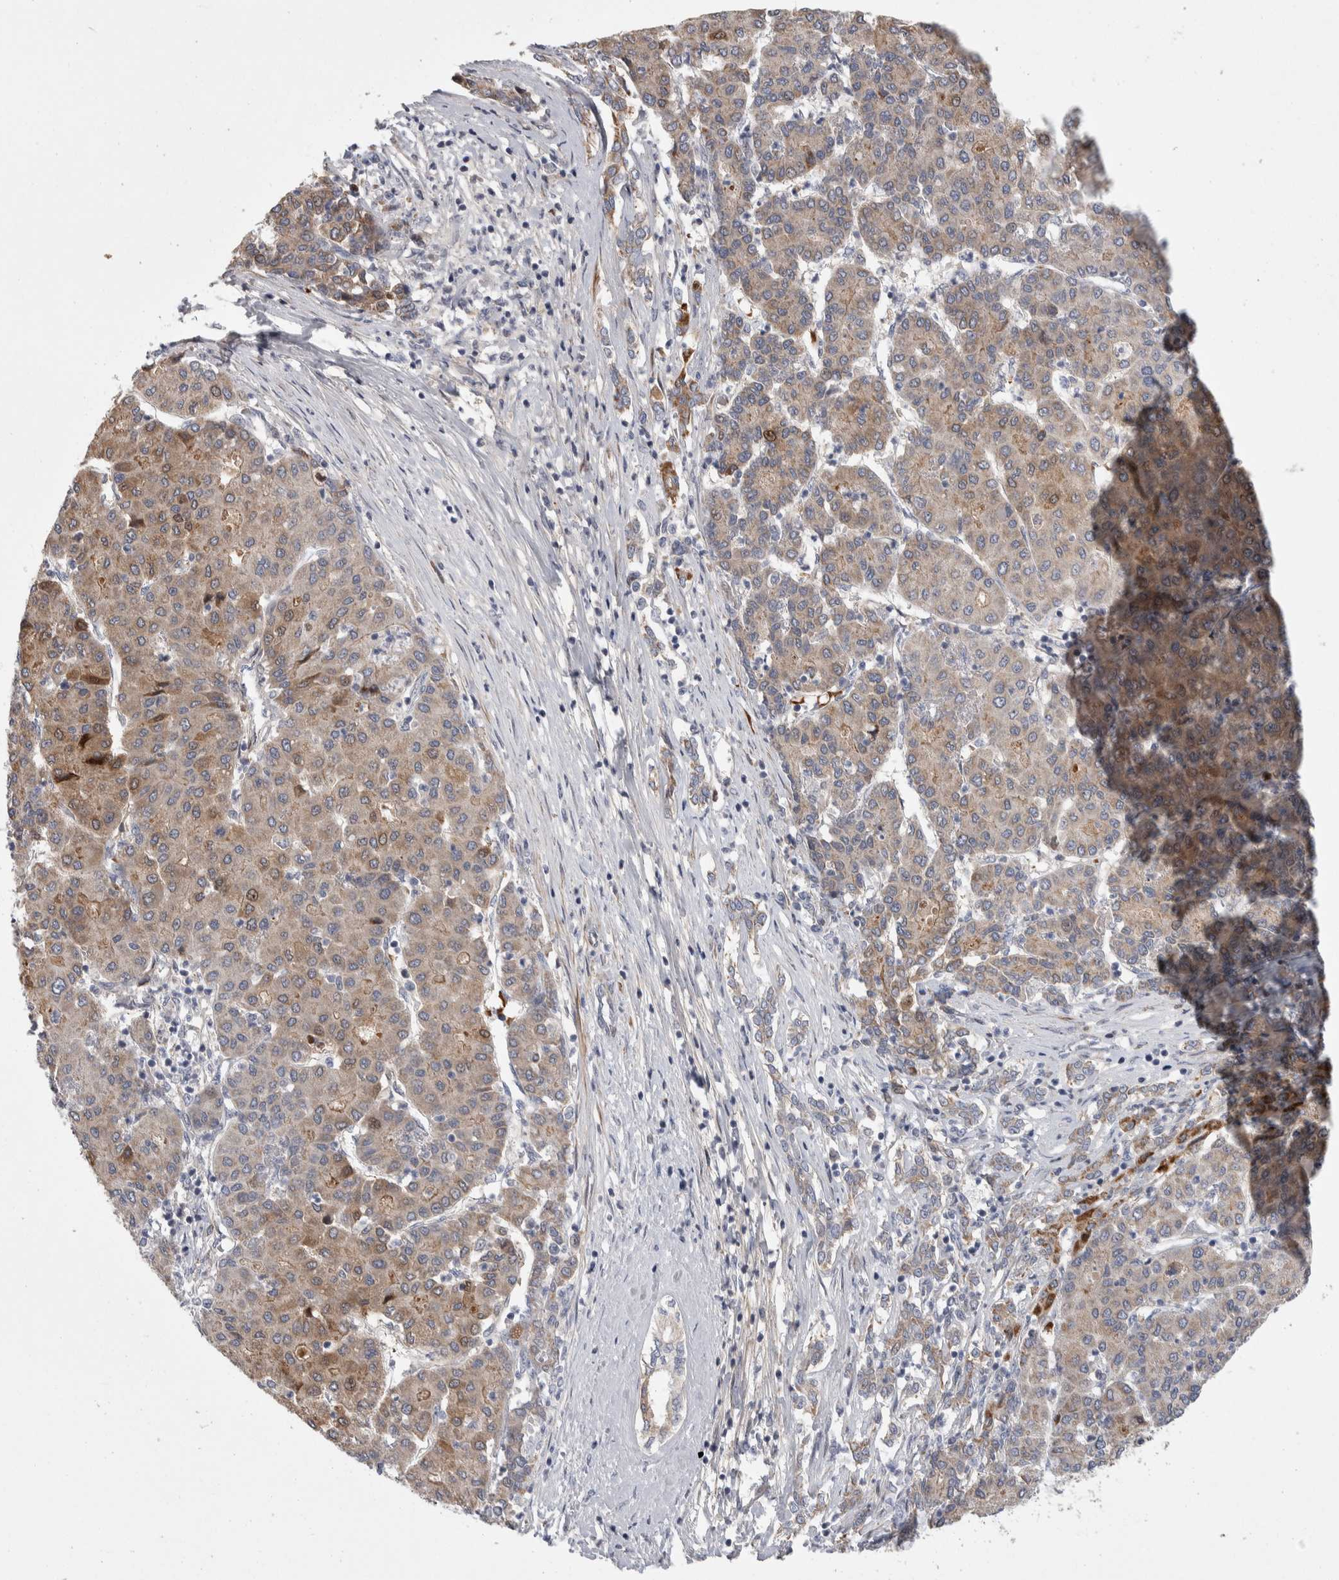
{"staining": {"intensity": "weak", "quantity": ">75%", "location": "cytoplasmic/membranous"}, "tissue": "liver cancer", "cell_type": "Tumor cells", "image_type": "cancer", "snomed": [{"axis": "morphology", "description": "Carcinoma, Hepatocellular, NOS"}, {"axis": "topography", "description": "Liver"}], "caption": "There is low levels of weak cytoplasmic/membranous positivity in tumor cells of hepatocellular carcinoma (liver), as demonstrated by immunohistochemical staining (brown color).", "gene": "PSMG3", "patient": {"sex": "male", "age": 65}}